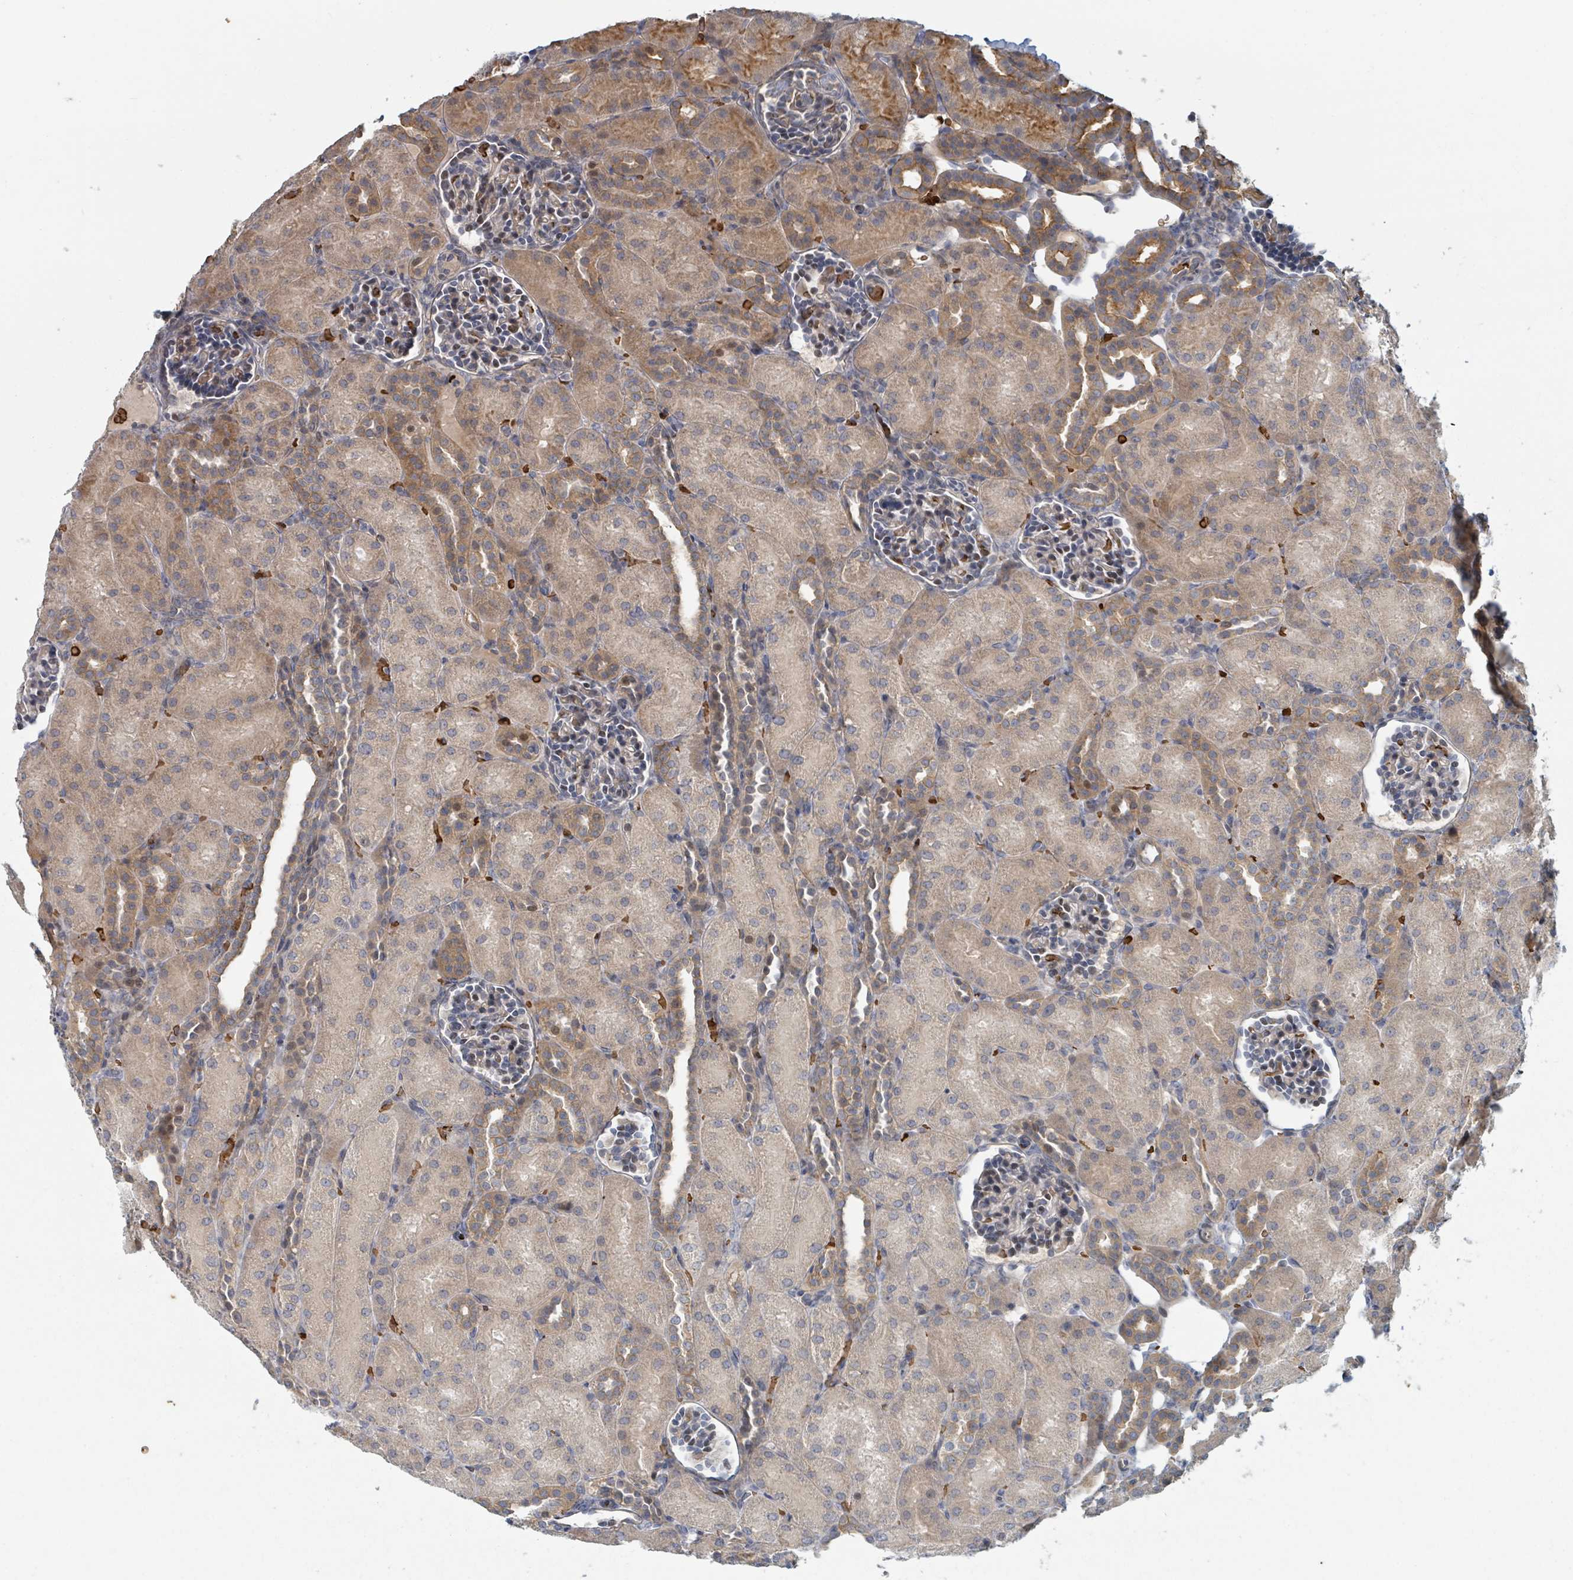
{"staining": {"intensity": "weak", "quantity": "<25%", "location": "cytoplasmic/membranous"}, "tissue": "kidney", "cell_type": "Cells in glomeruli", "image_type": "normal", "snomed": [{"axis": "morphology", "description": "Normal tissue, NOS"}, {"axis": "topography", "description": "Kidney"}], "caption": "The photomicrograph exhibits no significant staining in cells in glomeruli of kidney.", "gene": "TRPC4AP", "patient": {"sex": "male", "age": 1}}